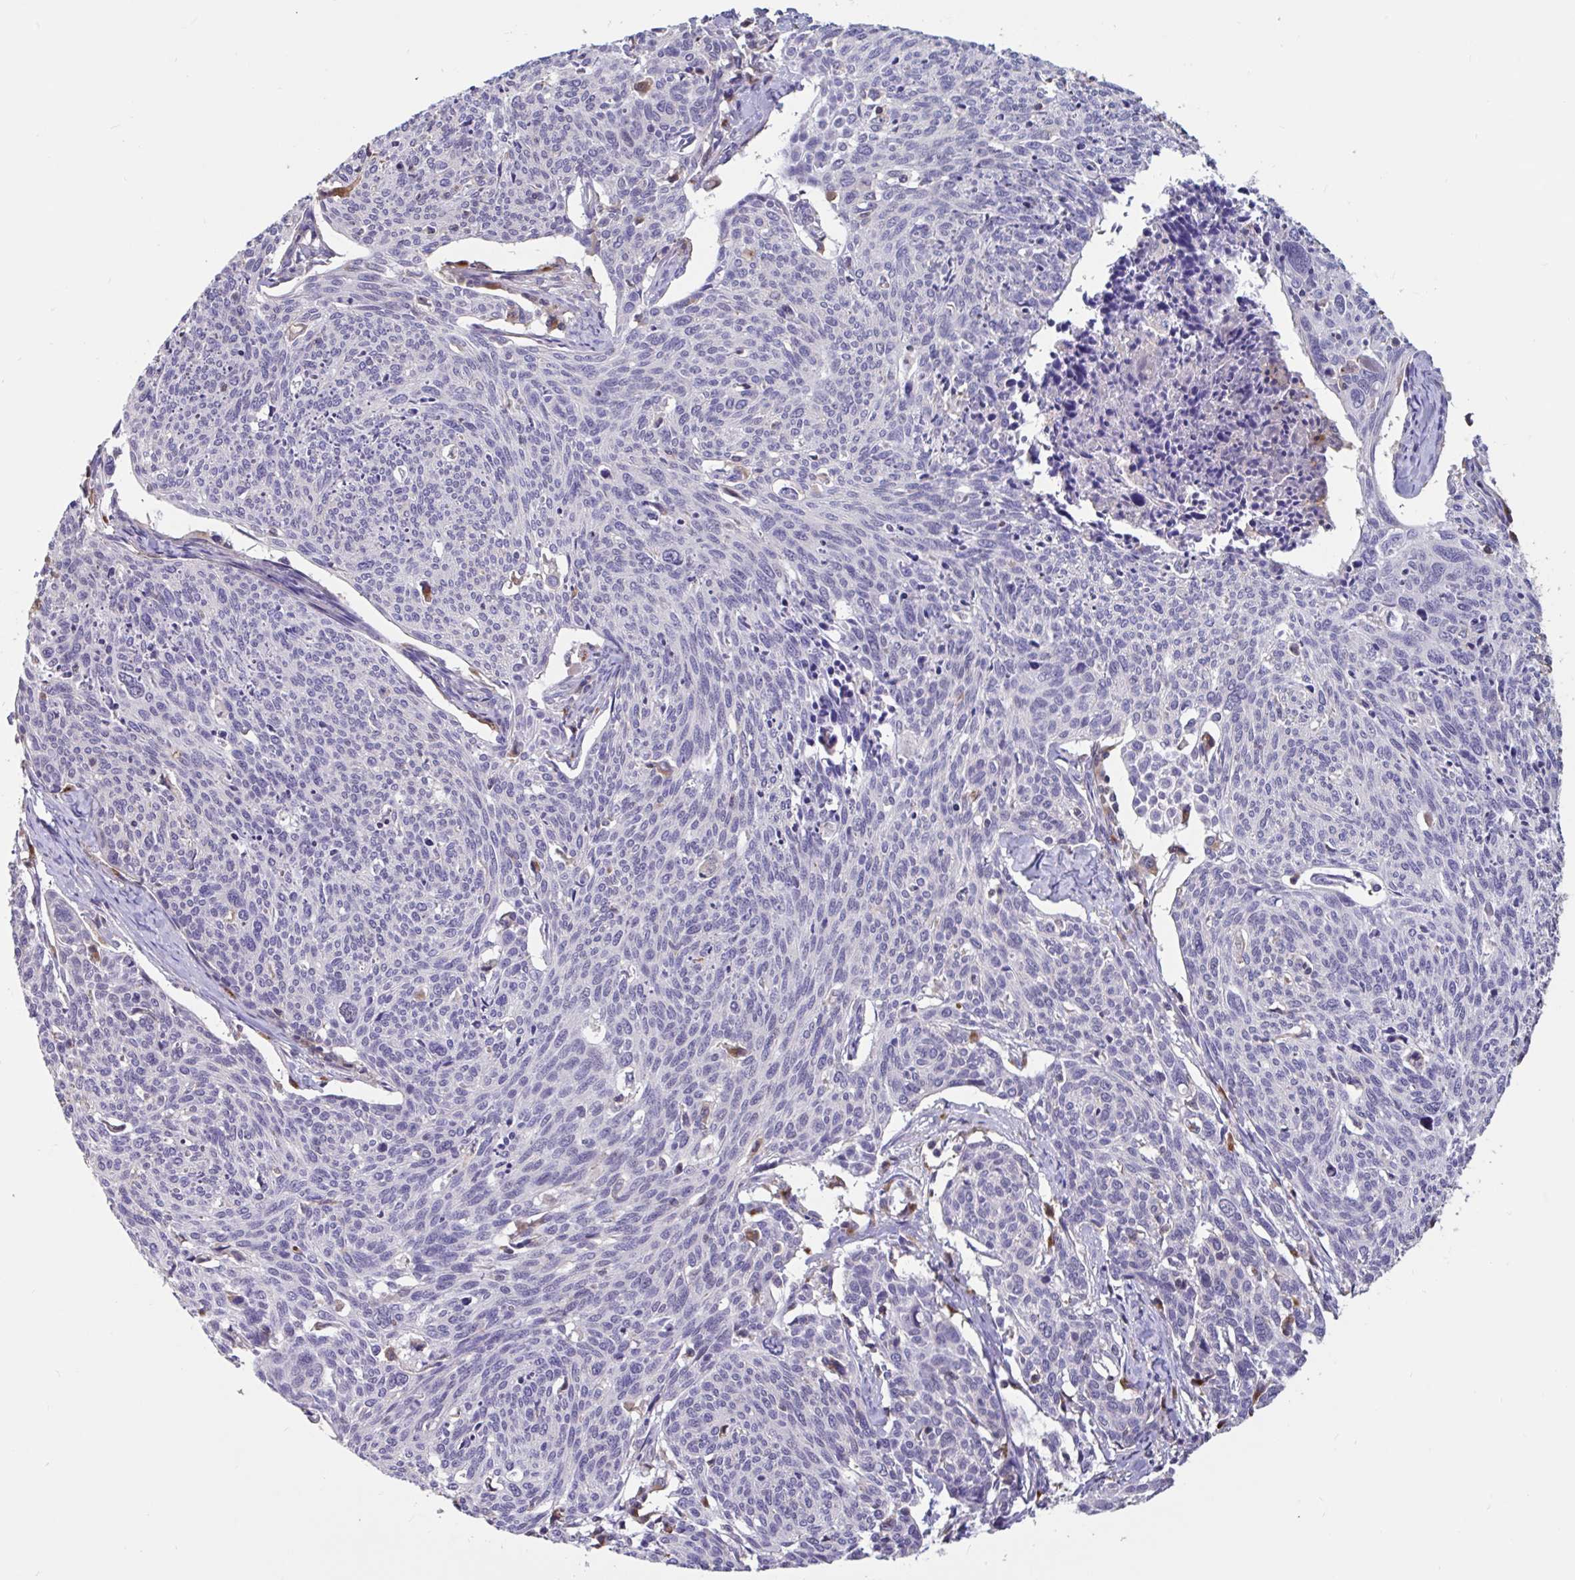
{"staining": {"intensity": "negative", "quantity": "none", "location": "none"}, "tissue": "cervical cancer", "cell_type": "Tumor cells", "image_type": "cancer", "snomed": [{"axis": "morphology", "description": "Squamous cell carcinoma, NOS"}, {"axis": "topography", "description": "Cervix"}], "caption": "IHC image of neoplastic tissue: human squamous cell carcinoma (cervical) stained with DAB (3,3'-diaminobenzidine) demonstrates no significant protein positivity in tumor cells.", "gene": "DDX39A", "patient": {"sex": "female", "age": 49}}